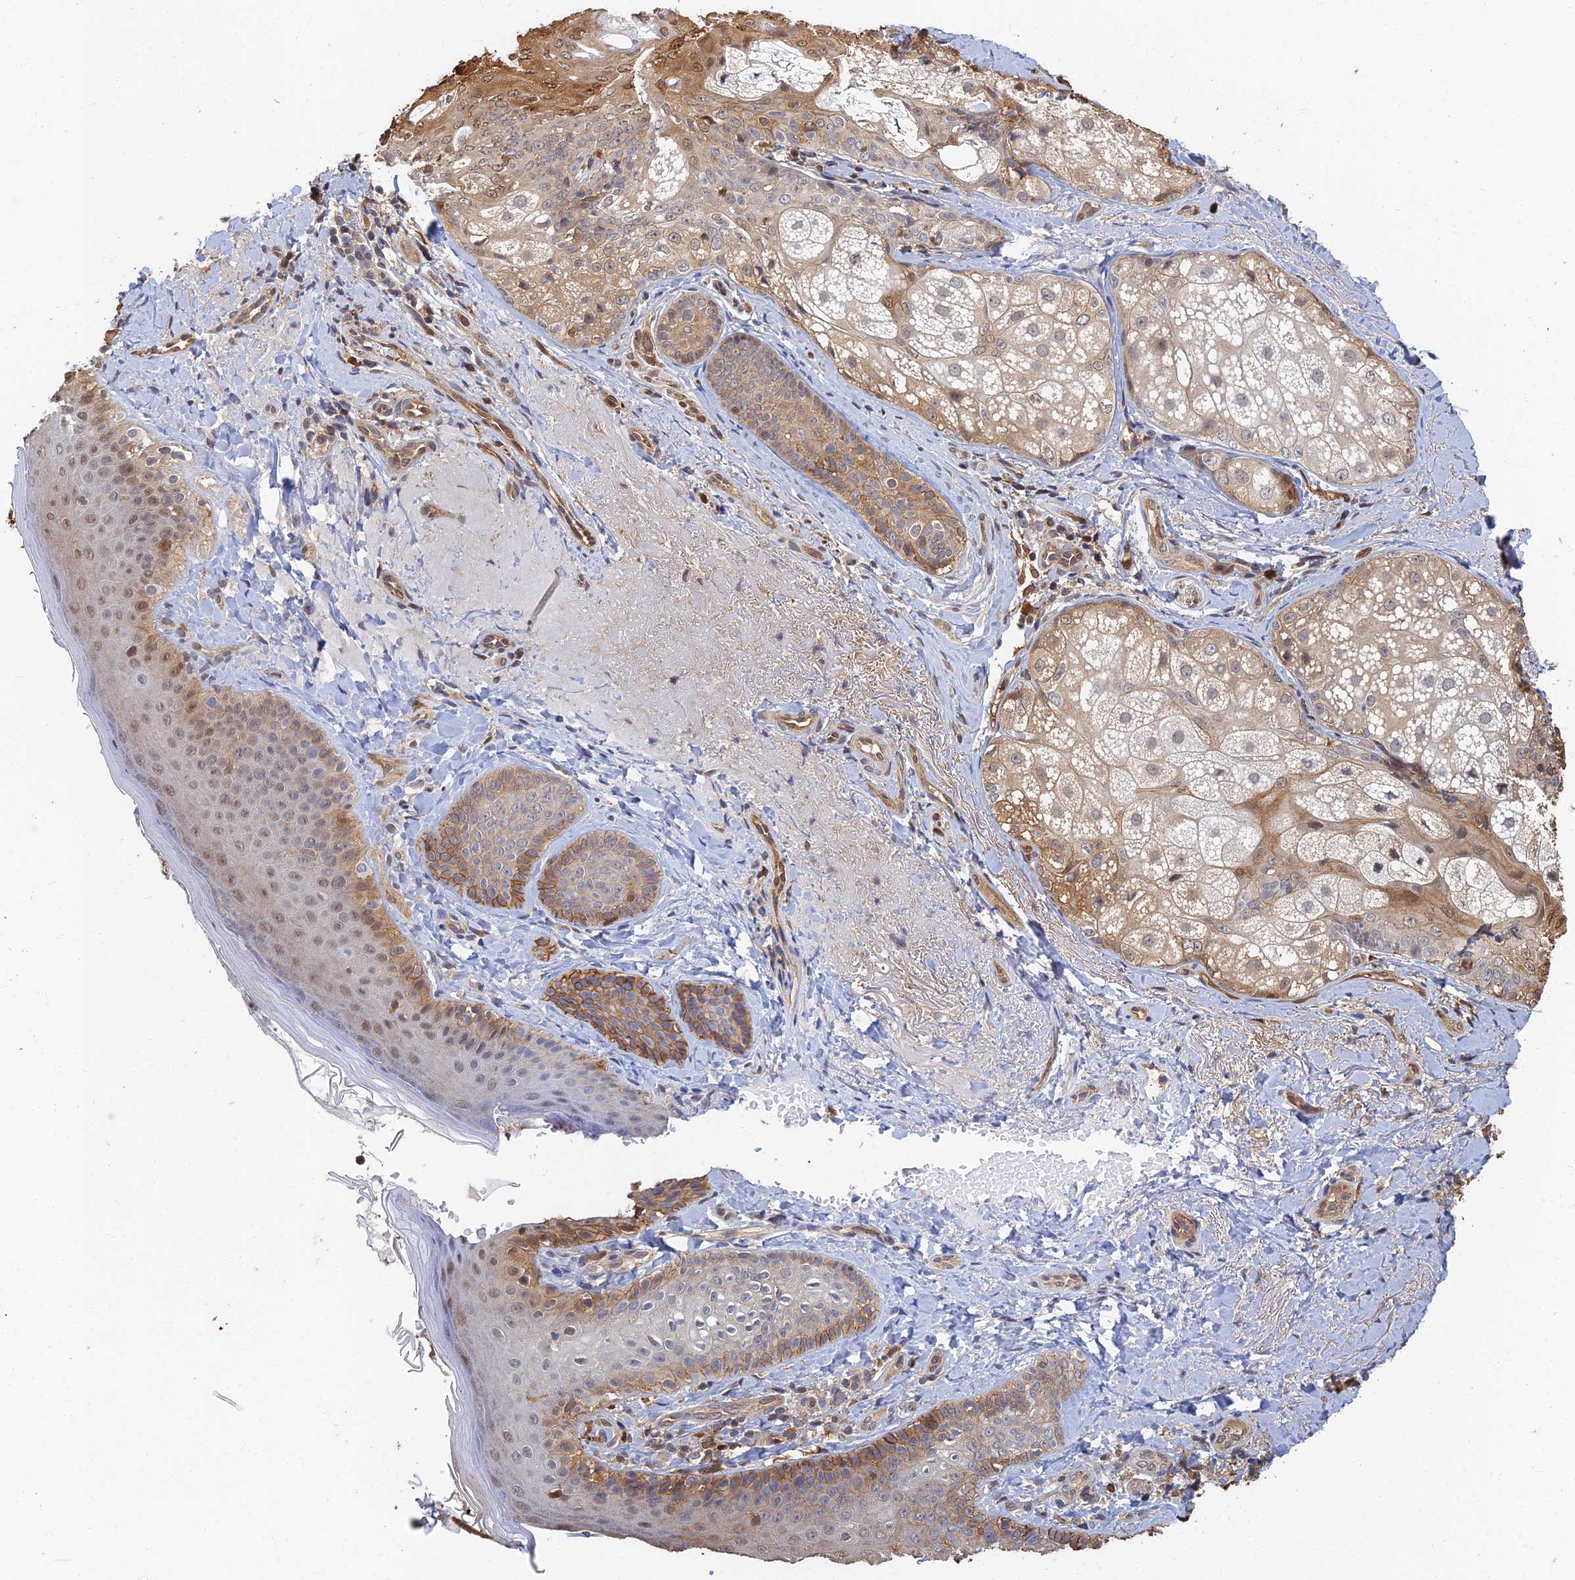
{"staining": {"intensity": "moderate", "quantity": ">75%", "location": "cytoplasmic/membranous,nuclear"}, "tissue": "skin", "cell_type": "Fibroblasts", "image_type": "normal", "snomed": [{"axis": "morphology", "description": "Normal tissue, NOS"}, {"axis": "topography", "description": "Skin"}], "caption": "A micrograph of human skin stained for a protein demonstrates moderate cytoplasmic/membranous,nuclear brown staining in fibroblasts.", "gene": "LRRN3", "patient": {"sex": "male", "age": 57}}